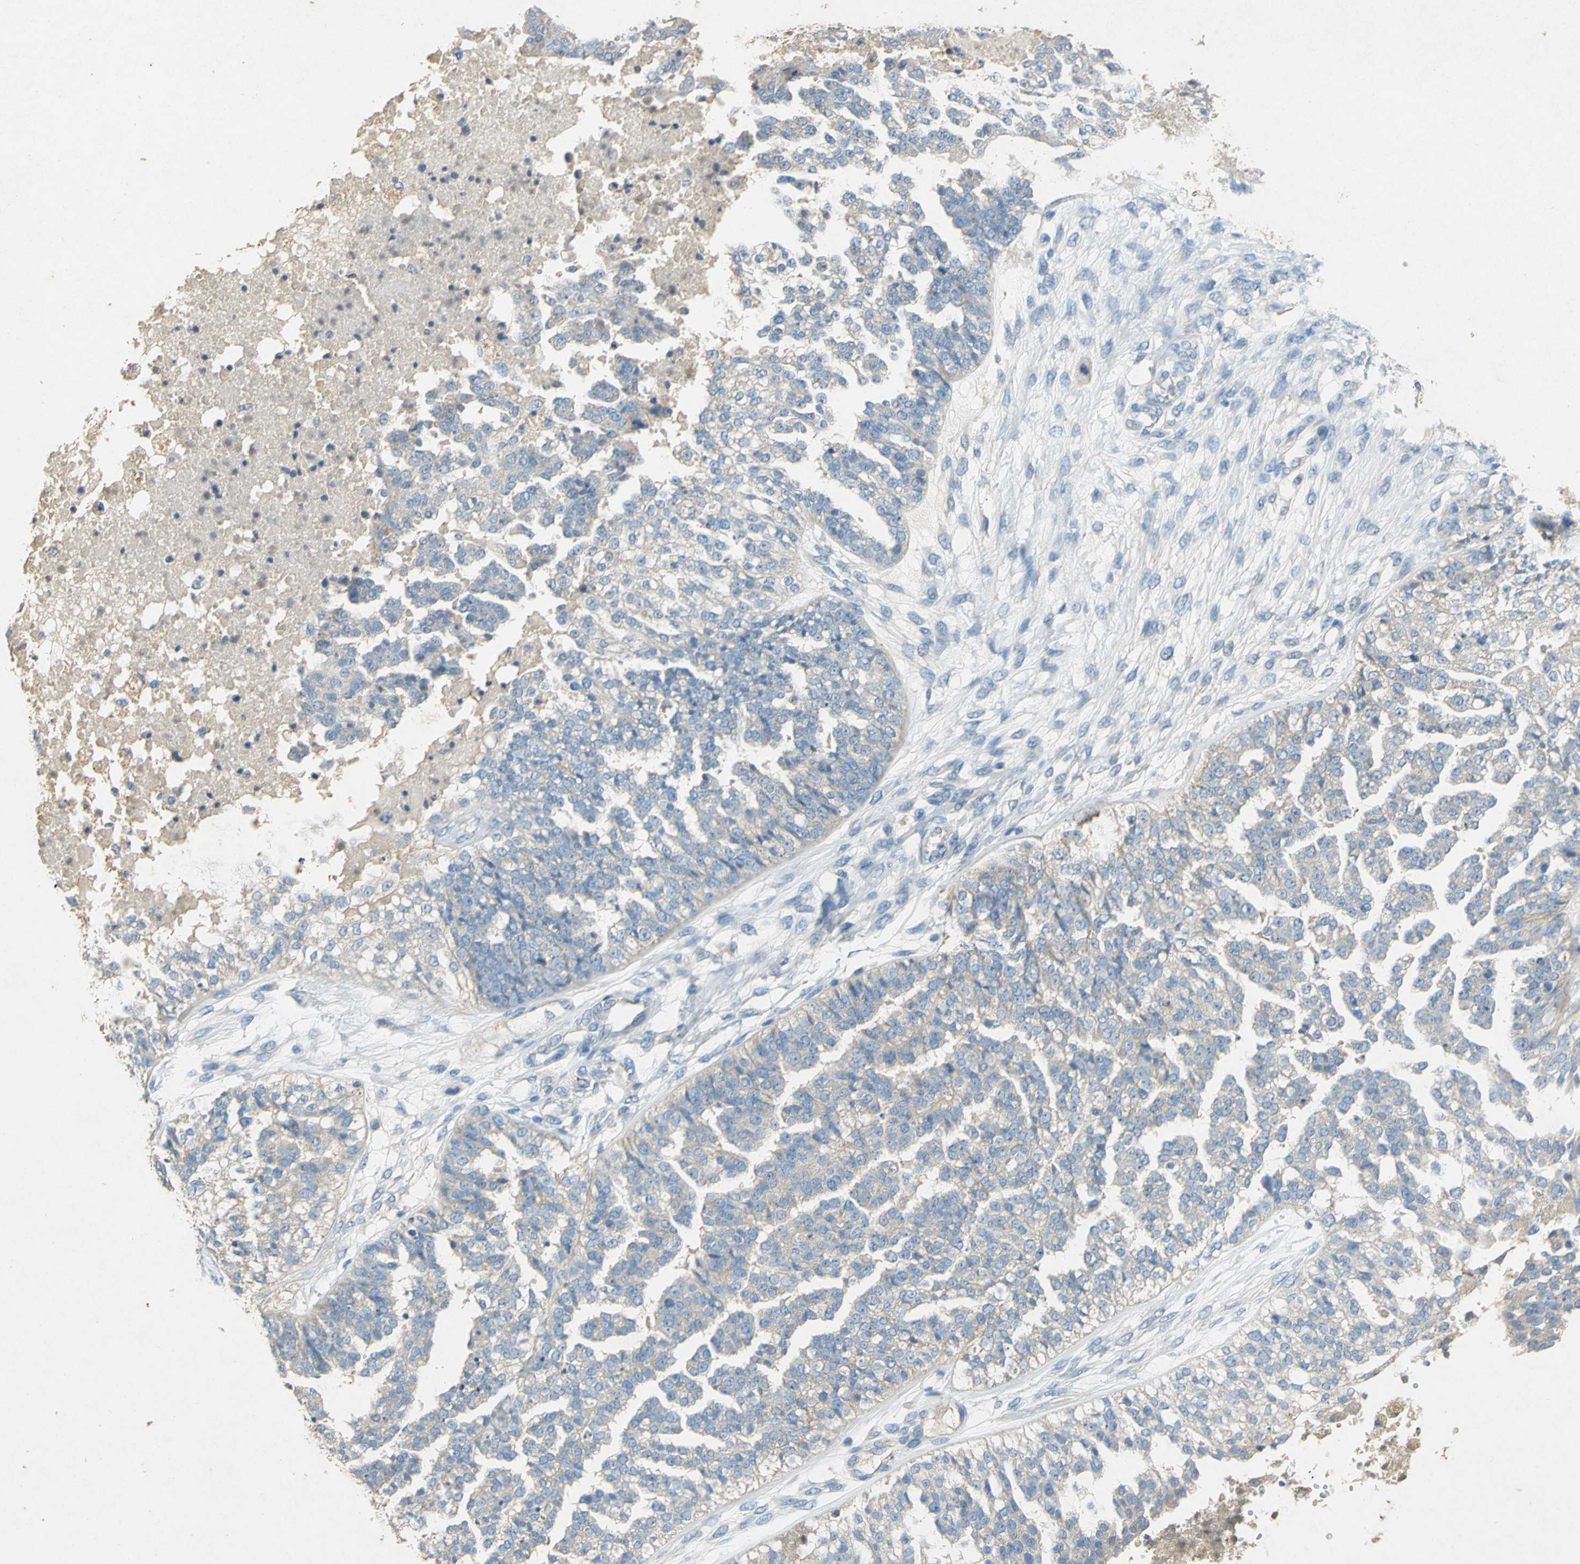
{"staining": {"intensity": "weak", "quantity": ">75%", "location": "cytoplasmic/membranous"}, "tissue": "ovarian cancer", "cell_type": "Tumor cells", "image_type": "cancer", "snomed": [{"axis": "morphology", "description": "Carcinoma, NOS"}, {"axis": "topography", "description": "Soft tissue"}, {"axis": "topography", "description": "Ovary"}], "caption": "IHC of human ovarian cancer reveals low levels of weak cytoplasmic/membranous expression in approximately >75% of tumor cells.", "gene": "ADAMTS5", "patient": {"sex": "female", "age": 54}}